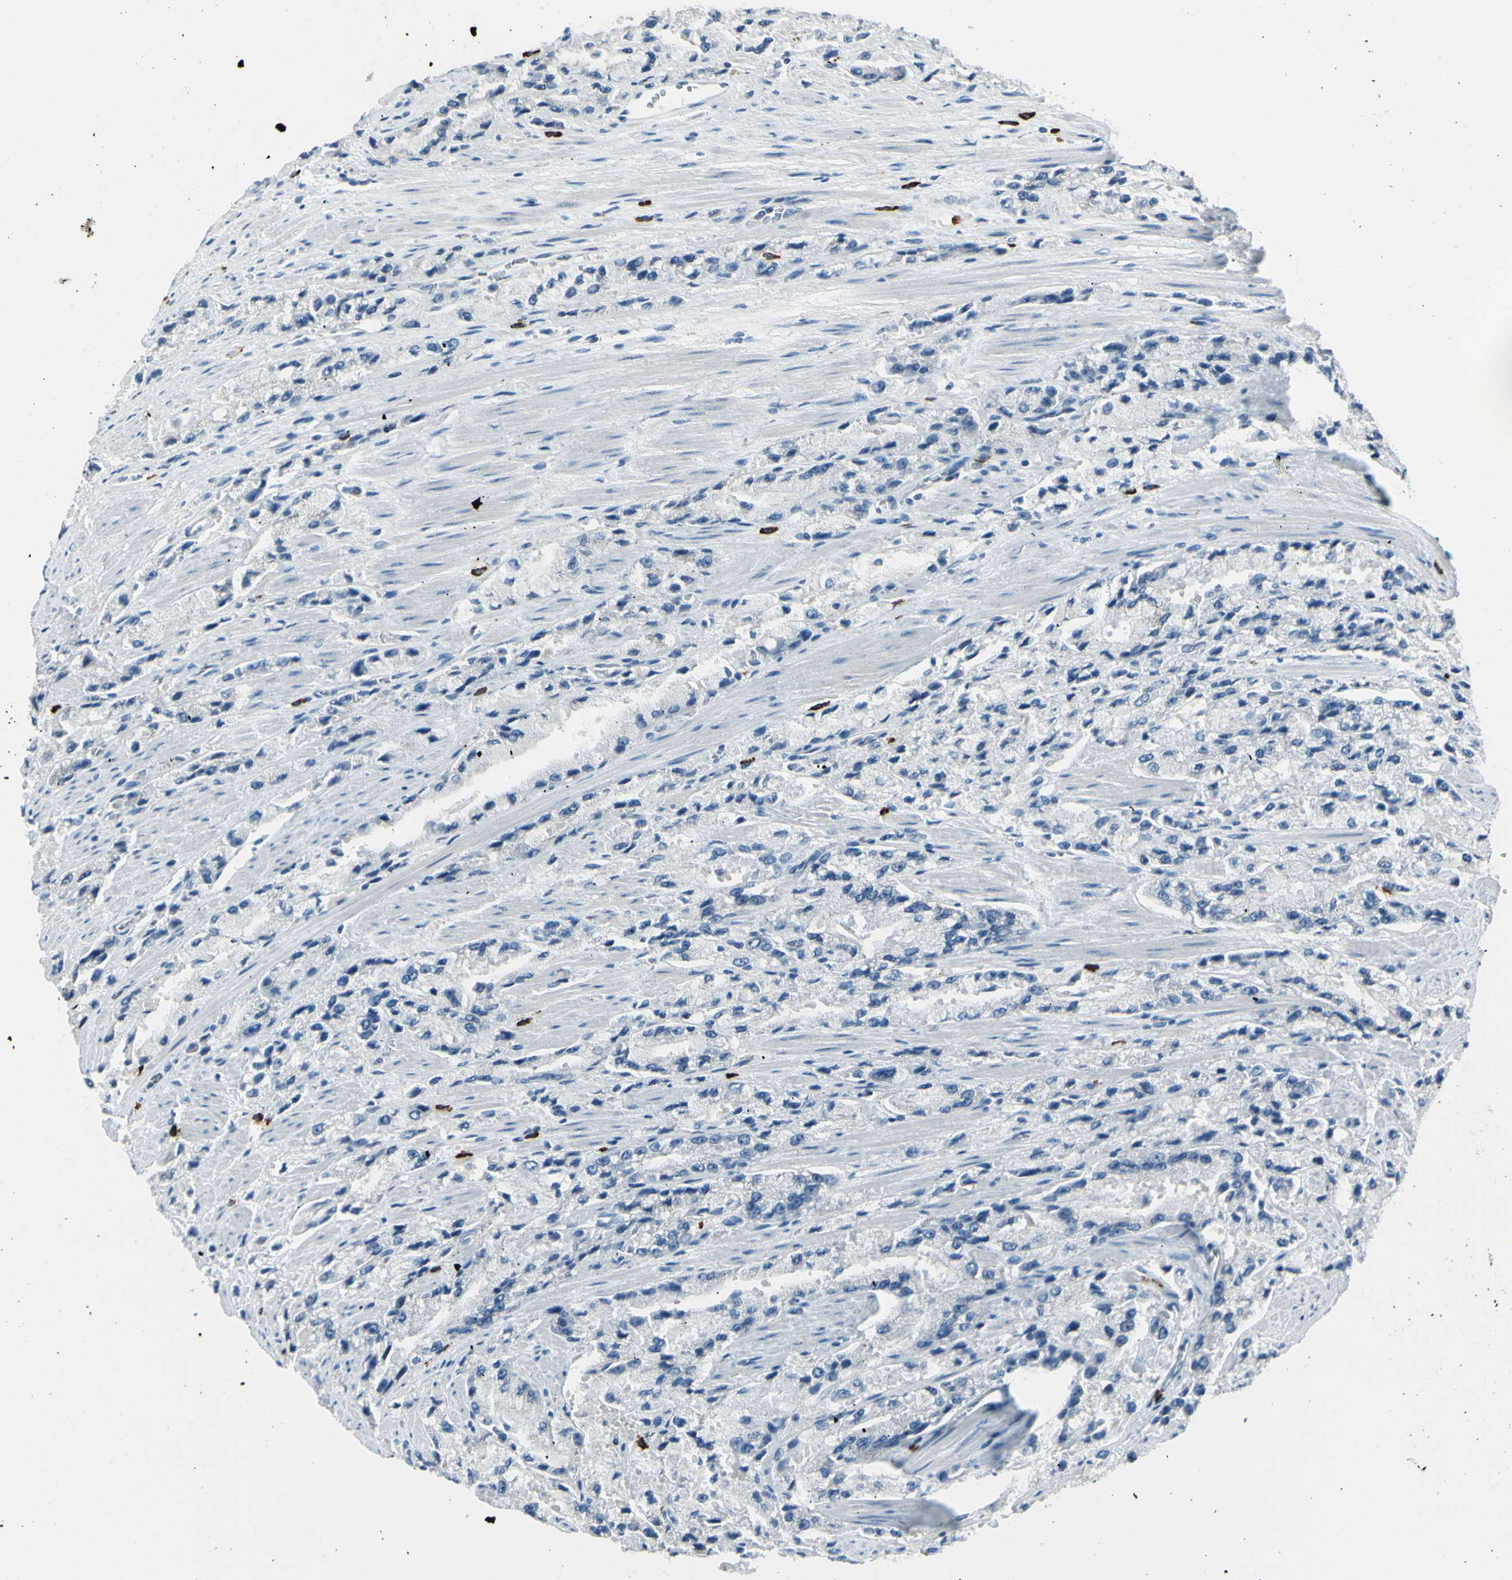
{"staining": {"intensity": "negative", "quantity": "none", "location": "none"}, "tissue": "prostate cancer", "cell_type": "Tumor cells", "image_type": "cancer", "snomed": [{"axis": "morphology", "description": "Adenocarcinoma, High grade"}, {"axis": "topography", "description": "Prostate"}], "caption": "Prostate cancer stained for a protein using immunohistochemistry exhibits no positivity tumor cells.", "gene": "DLG4", "patient": {"sex": "male", "age": 58}}